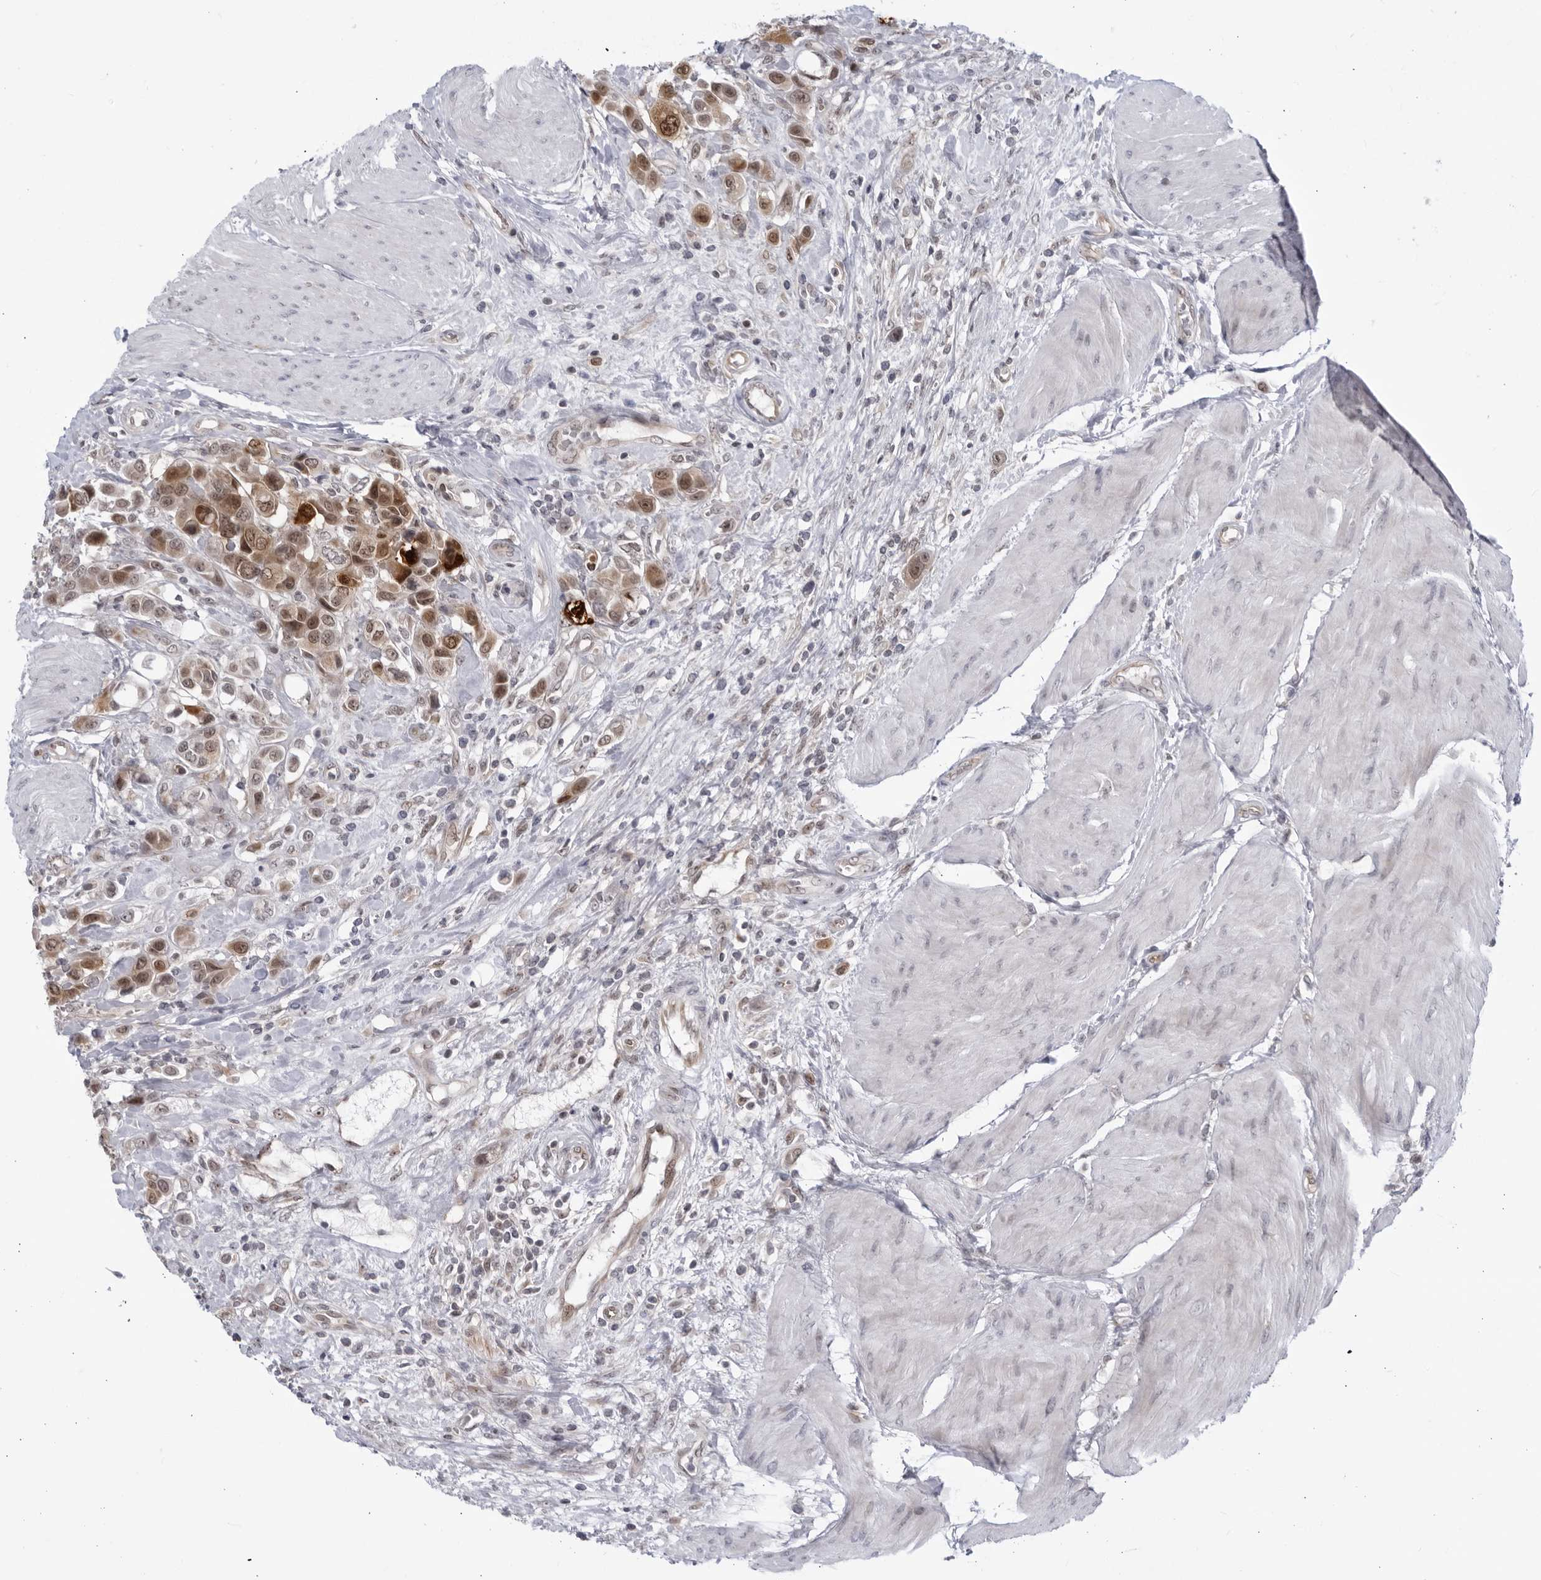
{"staining": {"intensity": "moderate", "quantity": ">75%", "location": "cytoplasmic/membranous,nuclear"}, "tissue": "urothelial cancer", "cell_type": "Tumor cells", "image_type": "cancer", "snomed": [{"axis": "morphology", "description": "Urothelial carcinoma, High grade"}, {"axis": "topography", "description": "Urinary bladder"}], "caption": "Moderate cytoplasmic/membranous and nuclear positivity is appreciated in approximately >75% of tumor cells in urothelial cancer.", "gene": "ITGB3BP", "patient": {"sex": "male", "age": 50}}